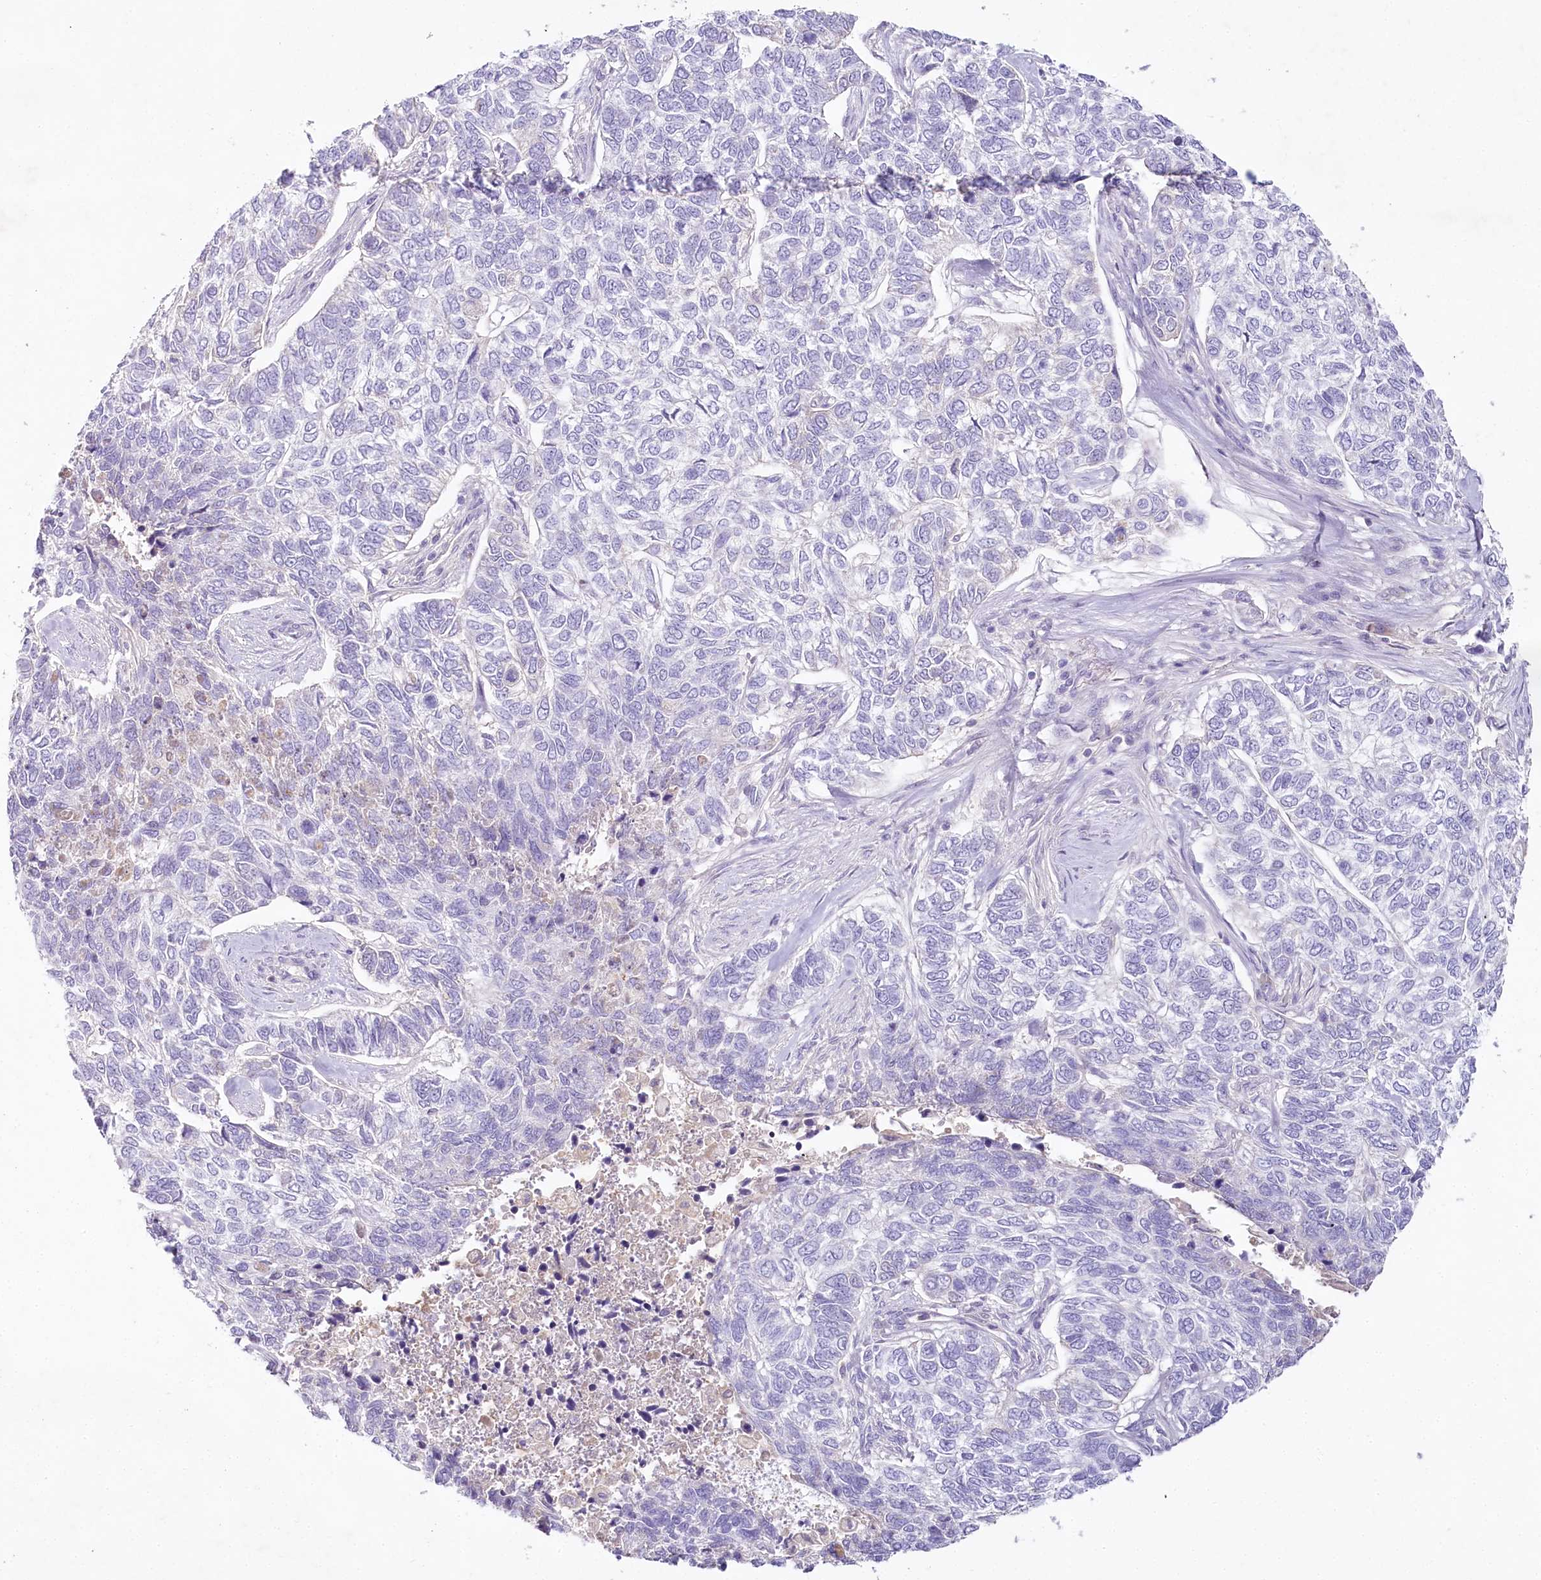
{"staining": {"intensity": "negative", "quantity": "none", "location": "none"}, "tissue": "skin cancer", "cell_type": "Tumor cells", "image_type": "cancer", "snomed": [{"axis": "morphology", "description": "Basal cell carcinoma"}, {"axis": "topography", "description": "Skin"}], "caption": "An image of human skin cancer is negative for staining in tumor cells.", "gene": "HPD", "patient": {"sex": "female", "age": 65}}